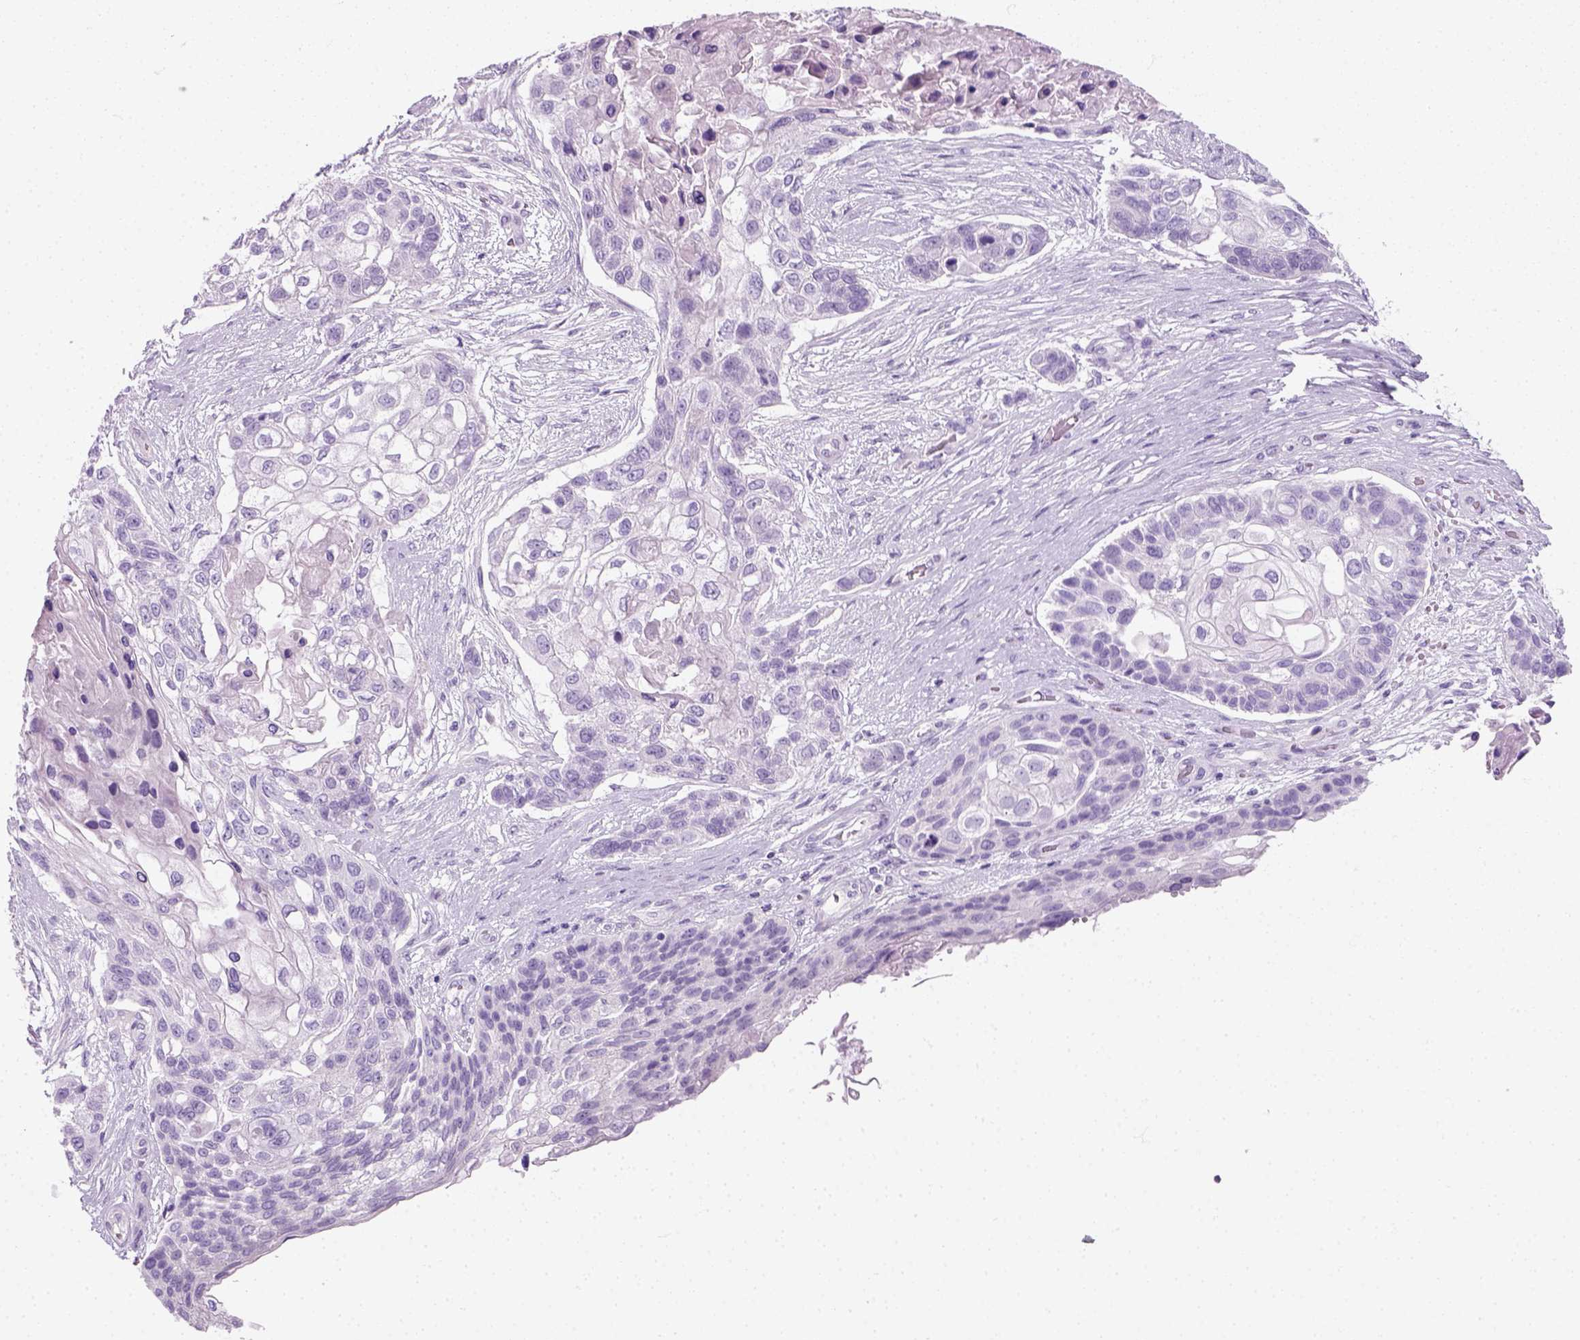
{"staining": {"intensity": "negative", "quantity": "none", "location": "none"}, "tissue": "lung cancer", "cell_type": "Tumor cells", "image_type": "cancer", "snomed": [{"axis": "morphology", "description": "Squamous cell carcinoma, NOS"}, {"axis": "topography", "description": "Lung"}], "caption": "This is a histopathology image of immunohistochemistry staining of squamous cell carcinoma (lung), which shows no positivity in tumor cells.", "gene": "SLC12A5", "patient": {"sex": "male", "age": 69}}